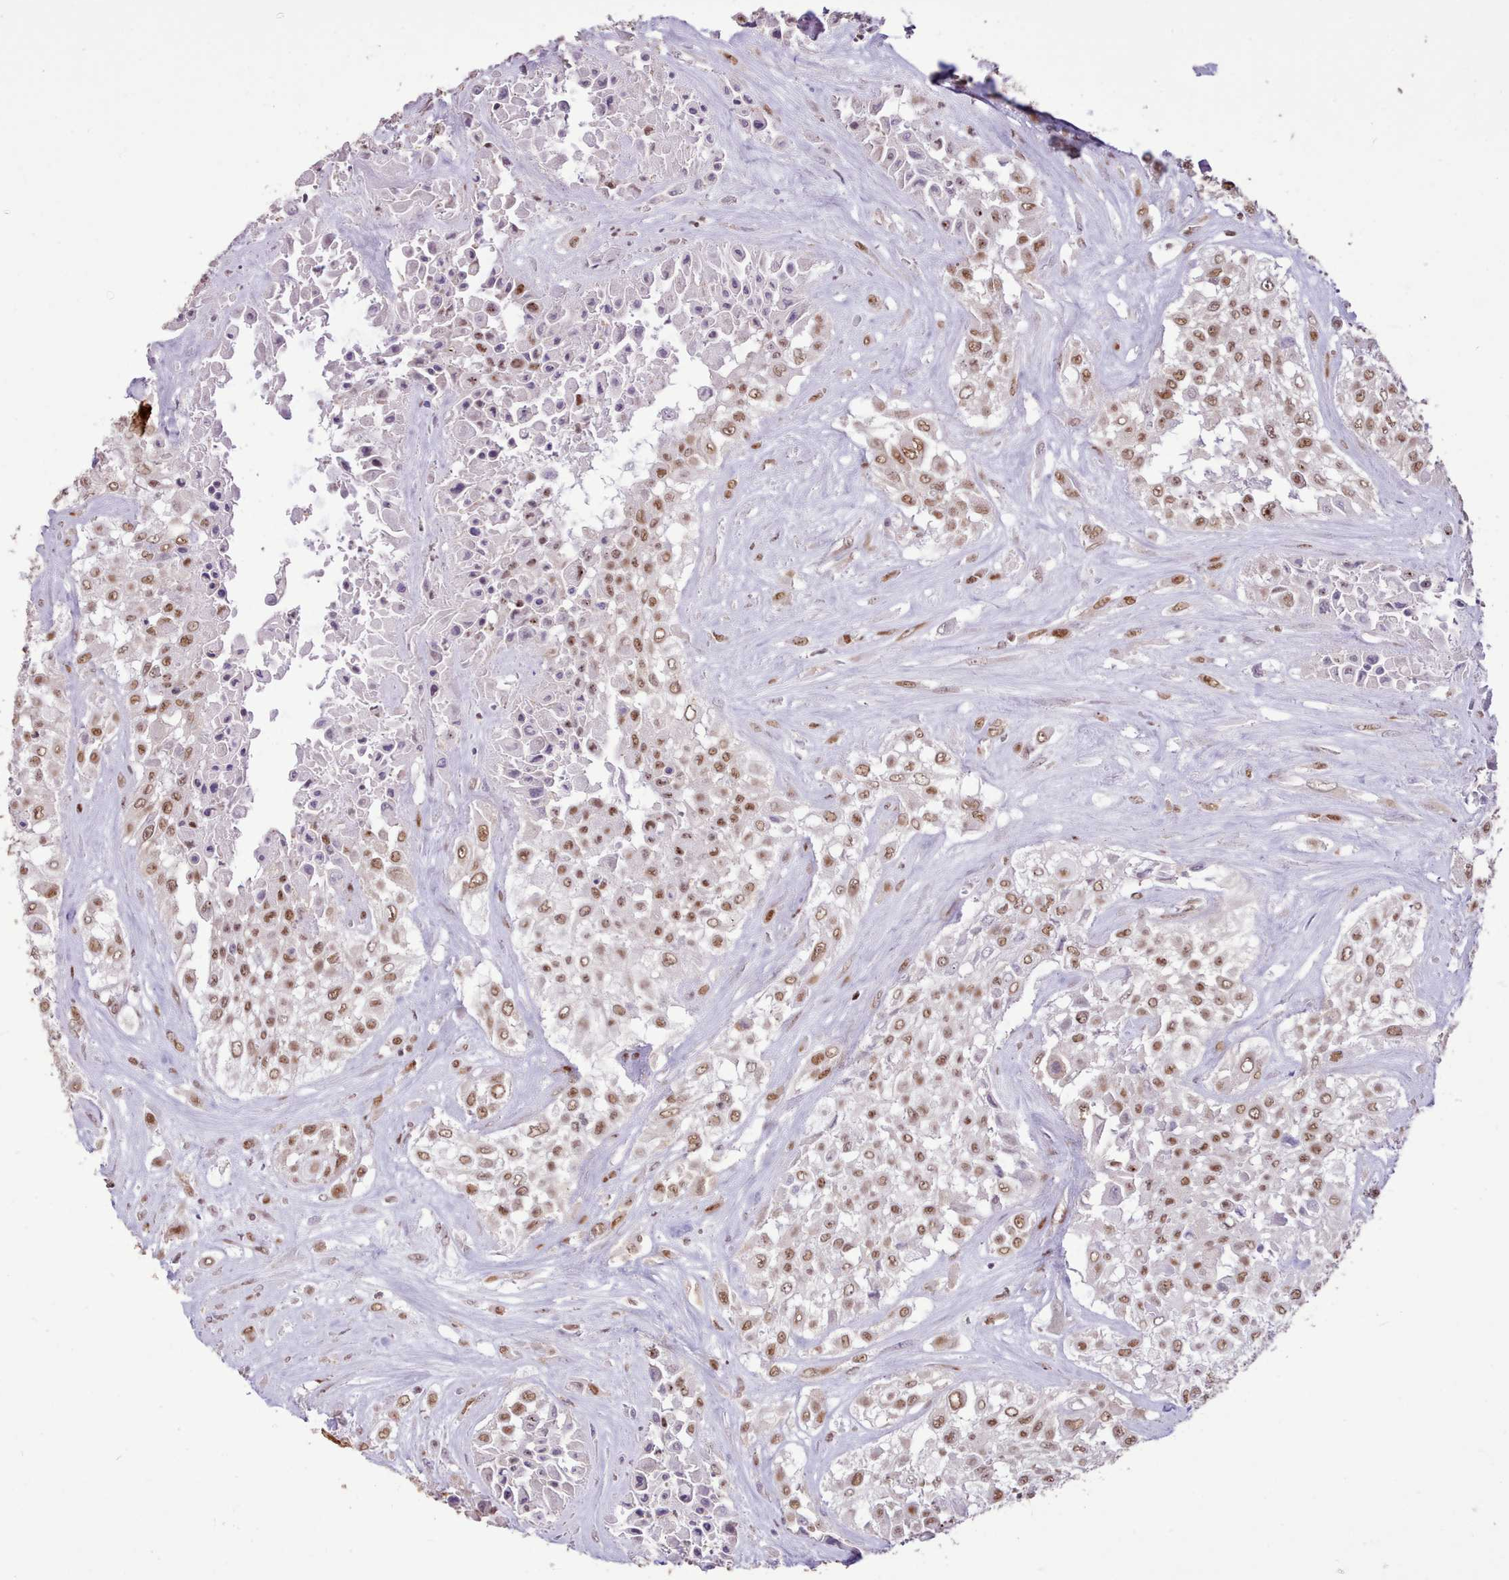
{"staining": {"intensity": "moderate", "quantity": ">75%", "location": "nuclear"}, "tissue": "urothelial cancer", "cell_type": "Tumor cells", "image_type": "cancer", "snomed": [{"axis": "morphology", "description": "Urothelial carcinoma, High grade"}, {"axis": "topography", "description": "Urinary bladder"}], "caption": "Moderate nuclear expression for a protein is appreciated in approximately >75% of tumor cells of urothelial cancer using immunohistochemistry (IHC).", "gene": "TAF15", "patient": {"sex": "male", "age": 67}}